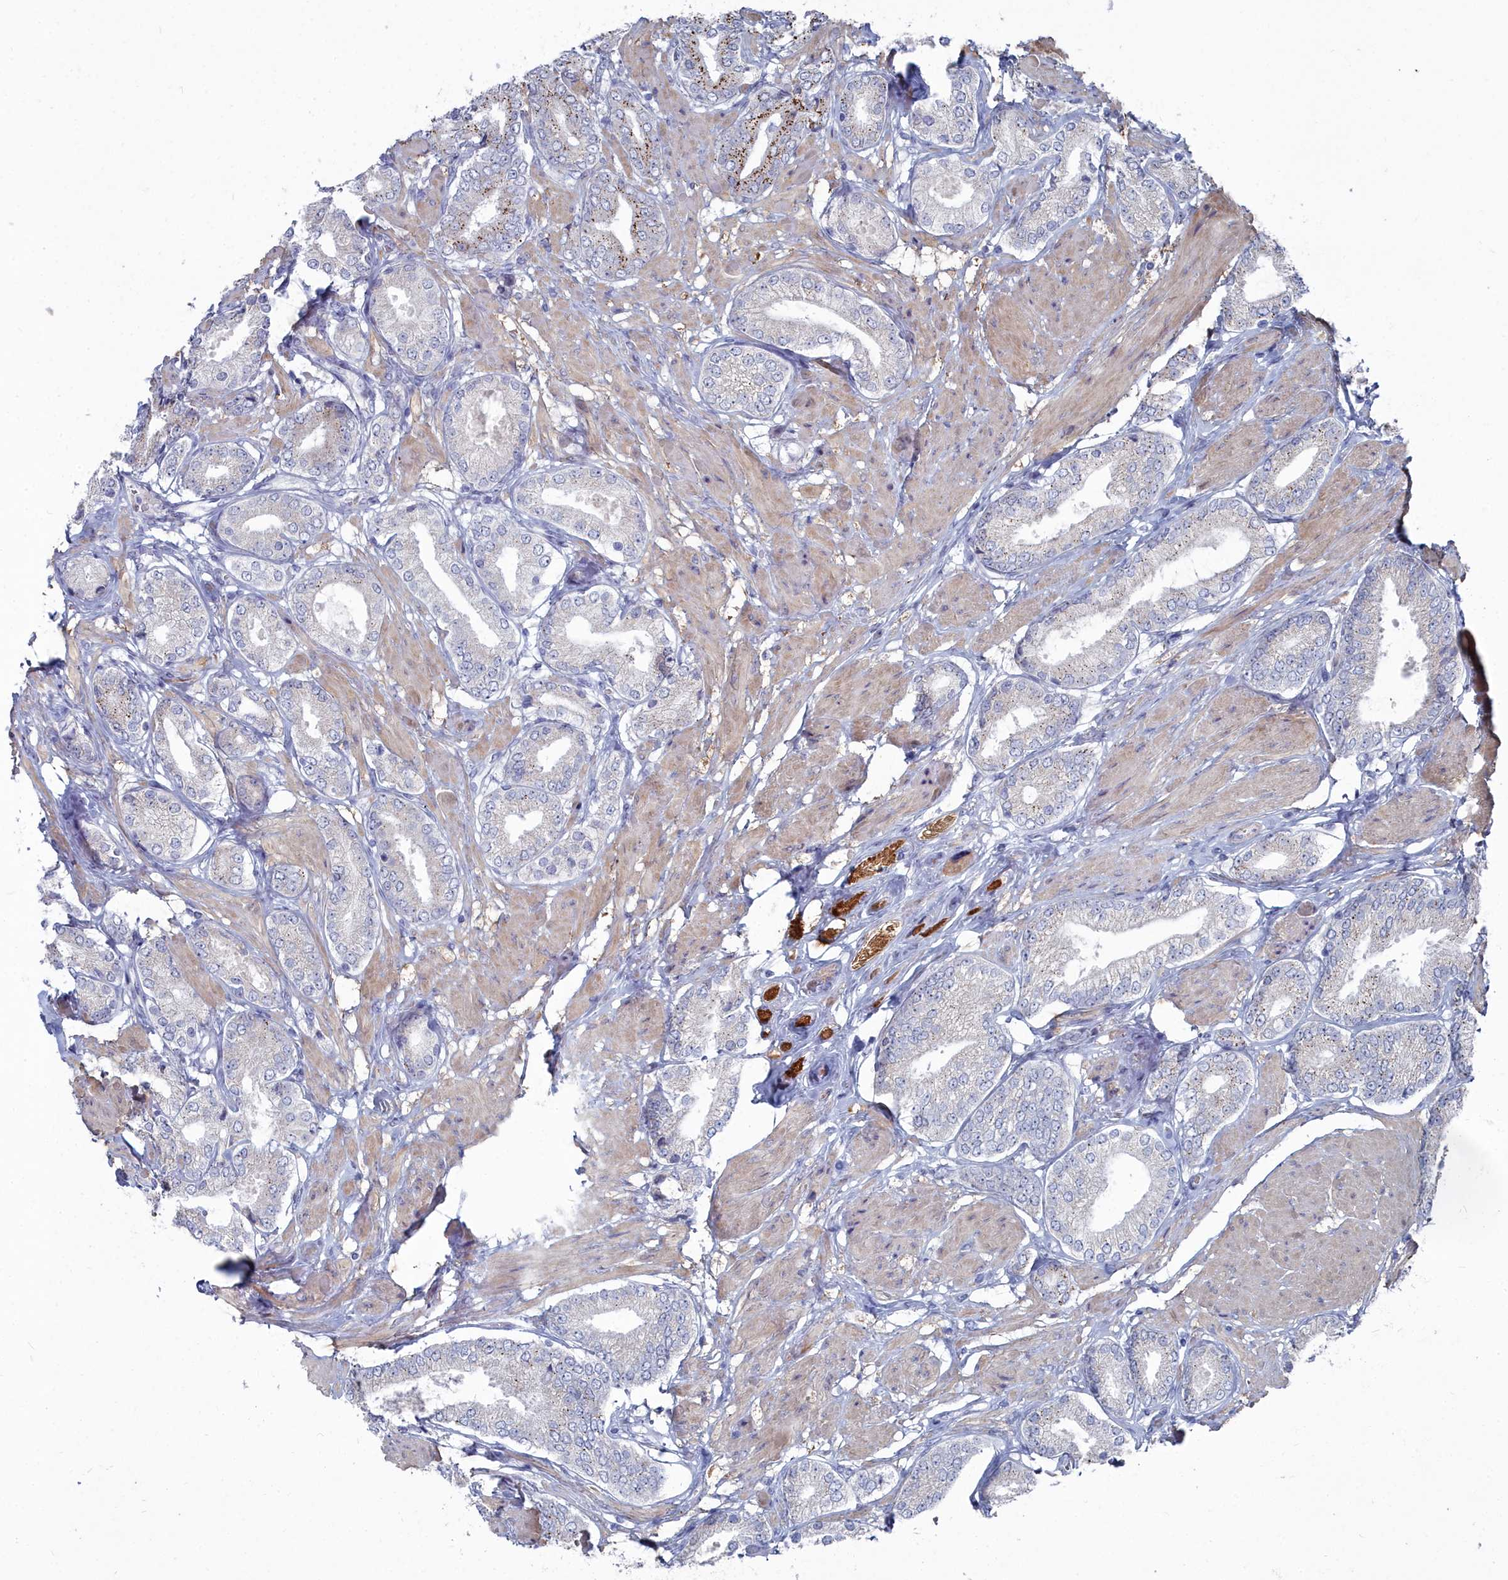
{"staining": {"intensity": "moderate", "quantity": "<25%", "location": "cytoplasmic/membranous"}, "tissue": "prostate cancer", "cell_type": "Tumor cells", "image_type": "cancer", "snomed": [{"axis": "morphology", "description": "Adenocarcinoma, High grade"}, {"axis": "topography", "description": "Prostate and seminal vesicle, NOS"}], "caption": "High-grade adenocarcinoma (prostate) was stained to show a protein in brown. There is low levels of moderate cytoplasmic/membranous staining in approximately <25% of tumor cells. (DAB (3,3'-diaminobenzidine) IHC, brown staining for protein, blue staining for nuclei).", "gene": "SHISAL2A", "patient": {"sex": "male", "age": 64}}